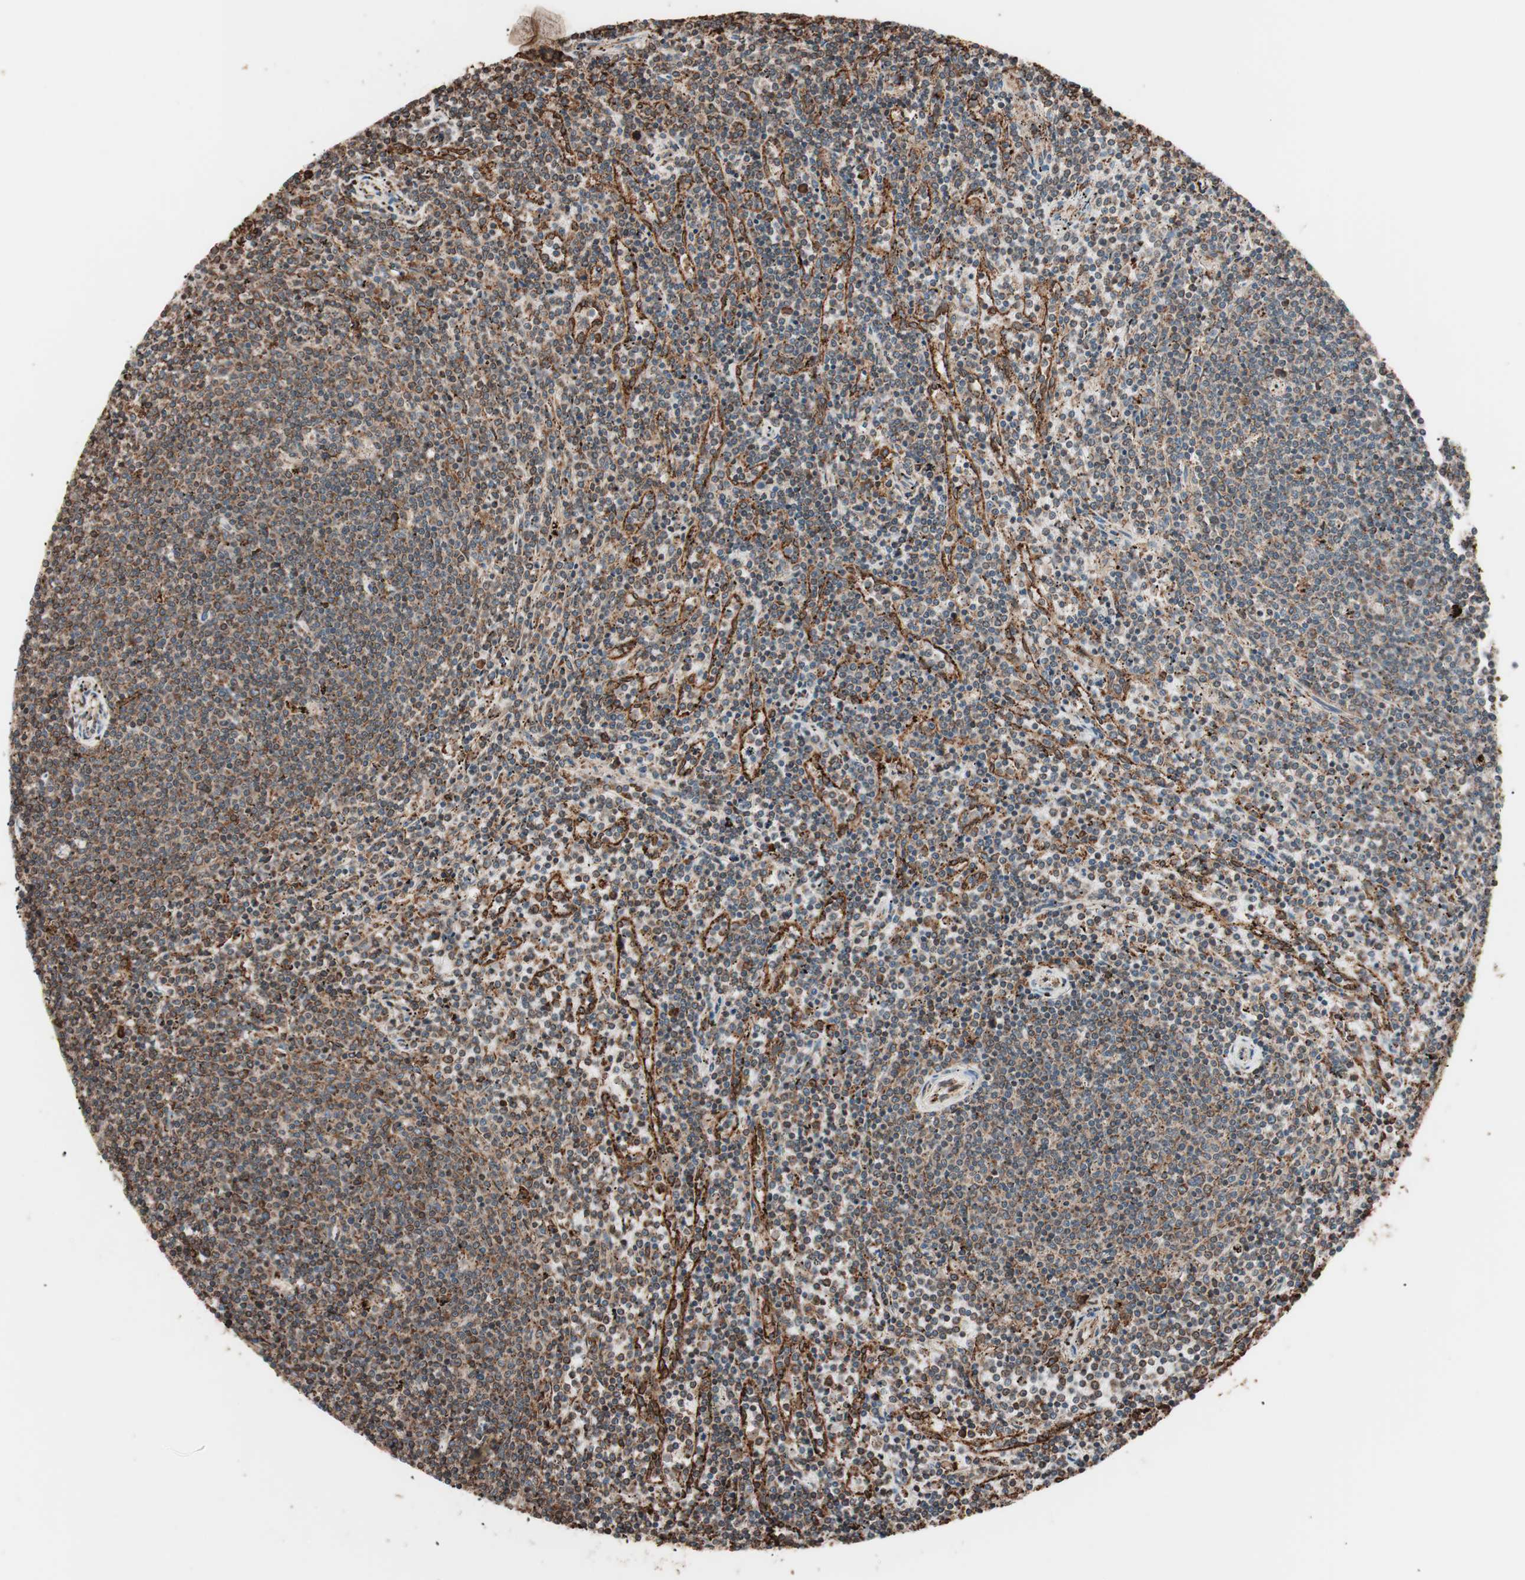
{"staining": {"intensity": "moderate", "quantity": ">75%", "location": "cytoplasmic/membranous"}, "tissue": "lymphoma", "cell_type": "Tumor cells", "image_type": "cancer", "snomed": [{"axis": "morphology", "description": "Malignant lymphoma, non-Hodgkin's type, Low grade"}, {"axis": "topography", "description": "Spleen"}], "caption": "Lymphoma tissue exhibits moderate cytoplasmic/membranous positivity in approximately >75% of tumor cells", "gene": "VEGFA", "patient": {"sex": "female", "age": 50}}